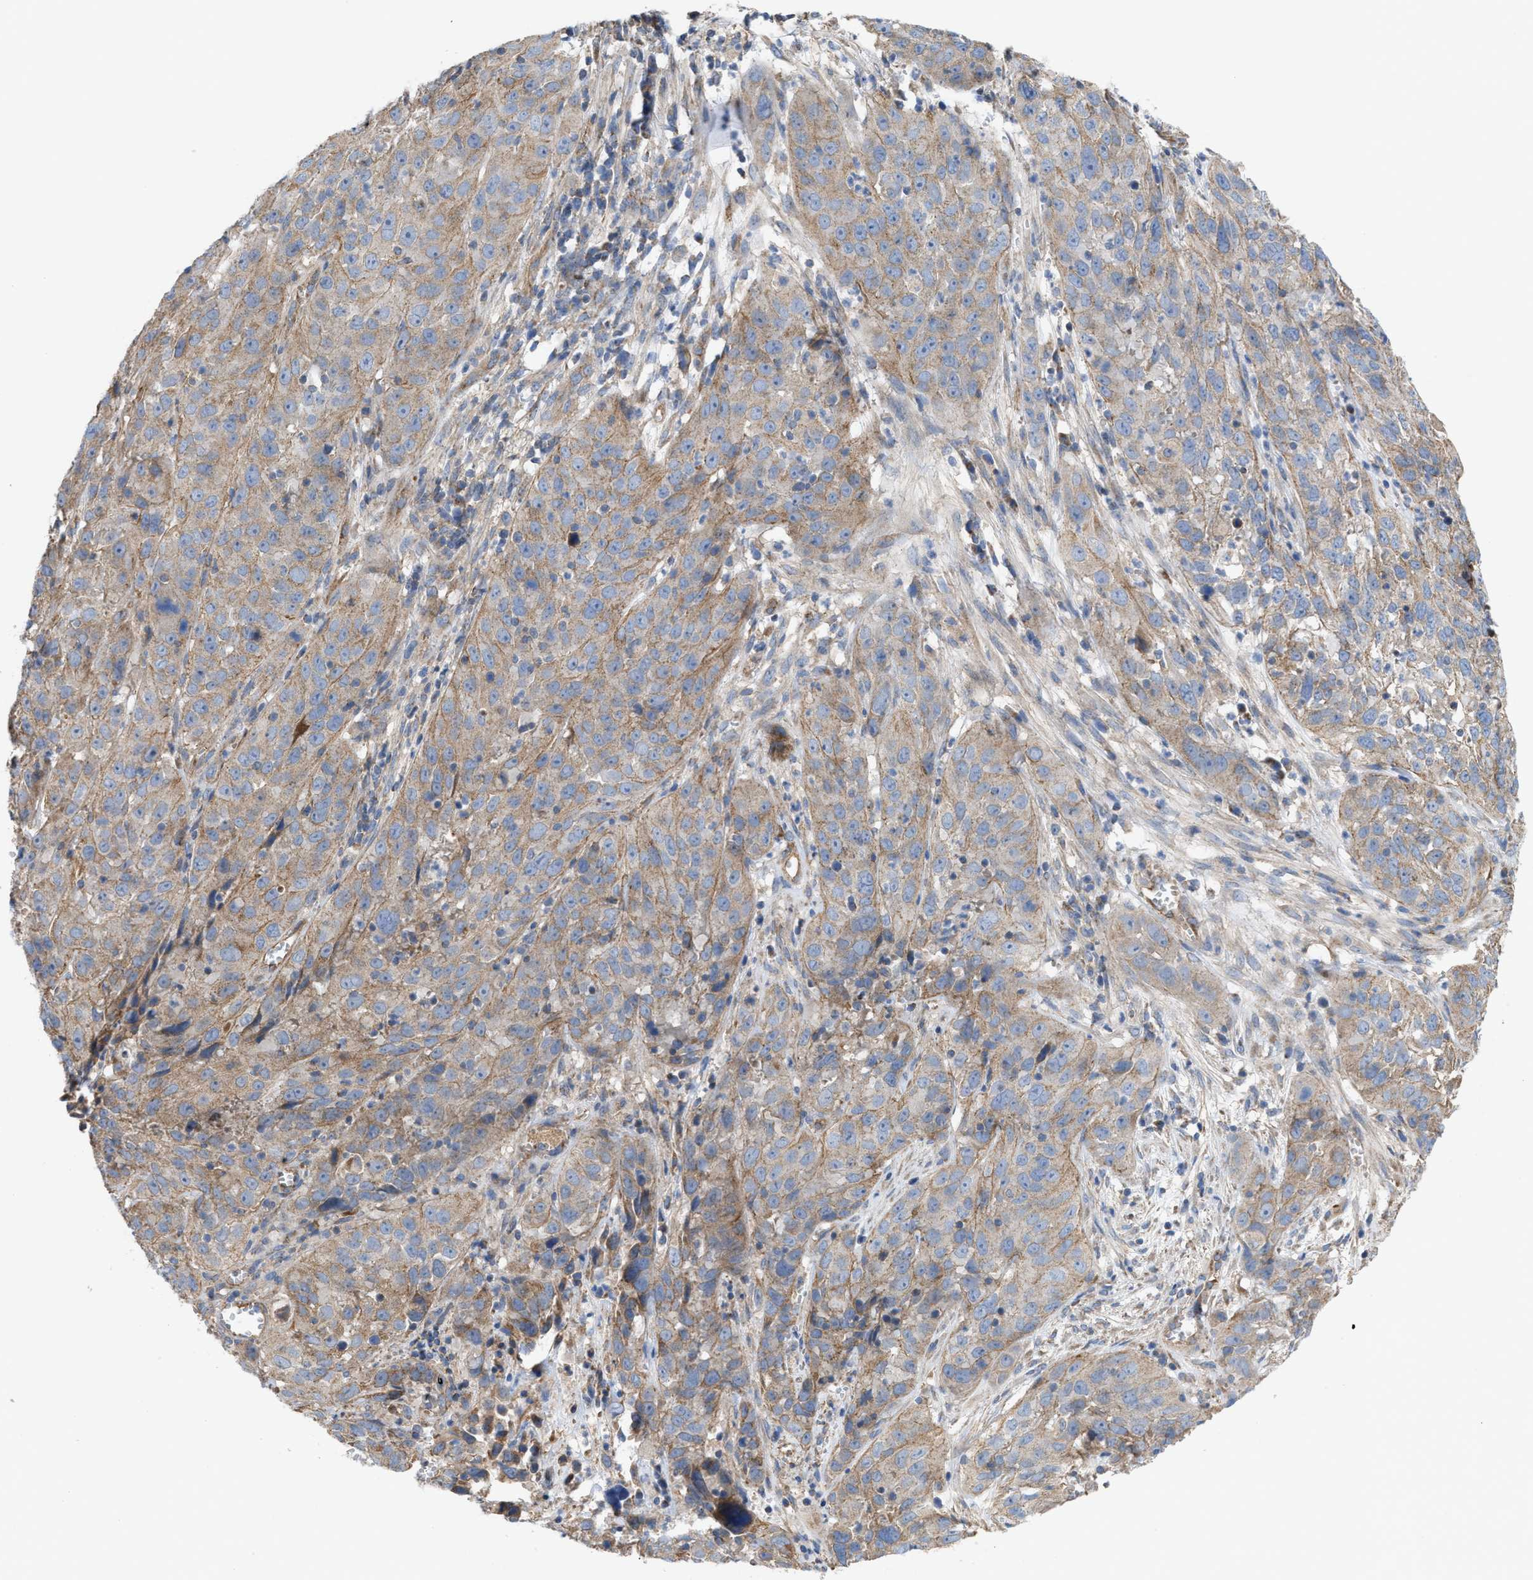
{"staining": {"intensity": "weak", "quantity": ">75%", "location": "cytoplasmic/membranous"}, "tissue": "cervical cancer", "cell_type": "Tumor cells", "image_type": "cancer", "snomed": [{"axis": "morphology", "description": "Squamous cell carcinoma, NOS"}, {"axis": "topography", "description": "Cervix"}], "caption": "Weak cytoplasmic/membranous staining is seen in approximately >75% of tumor cells in cervical cancer (squamous cell carcinoma).", "gene": "OXSM", "patient": {"sex": "female", "age": 32}}